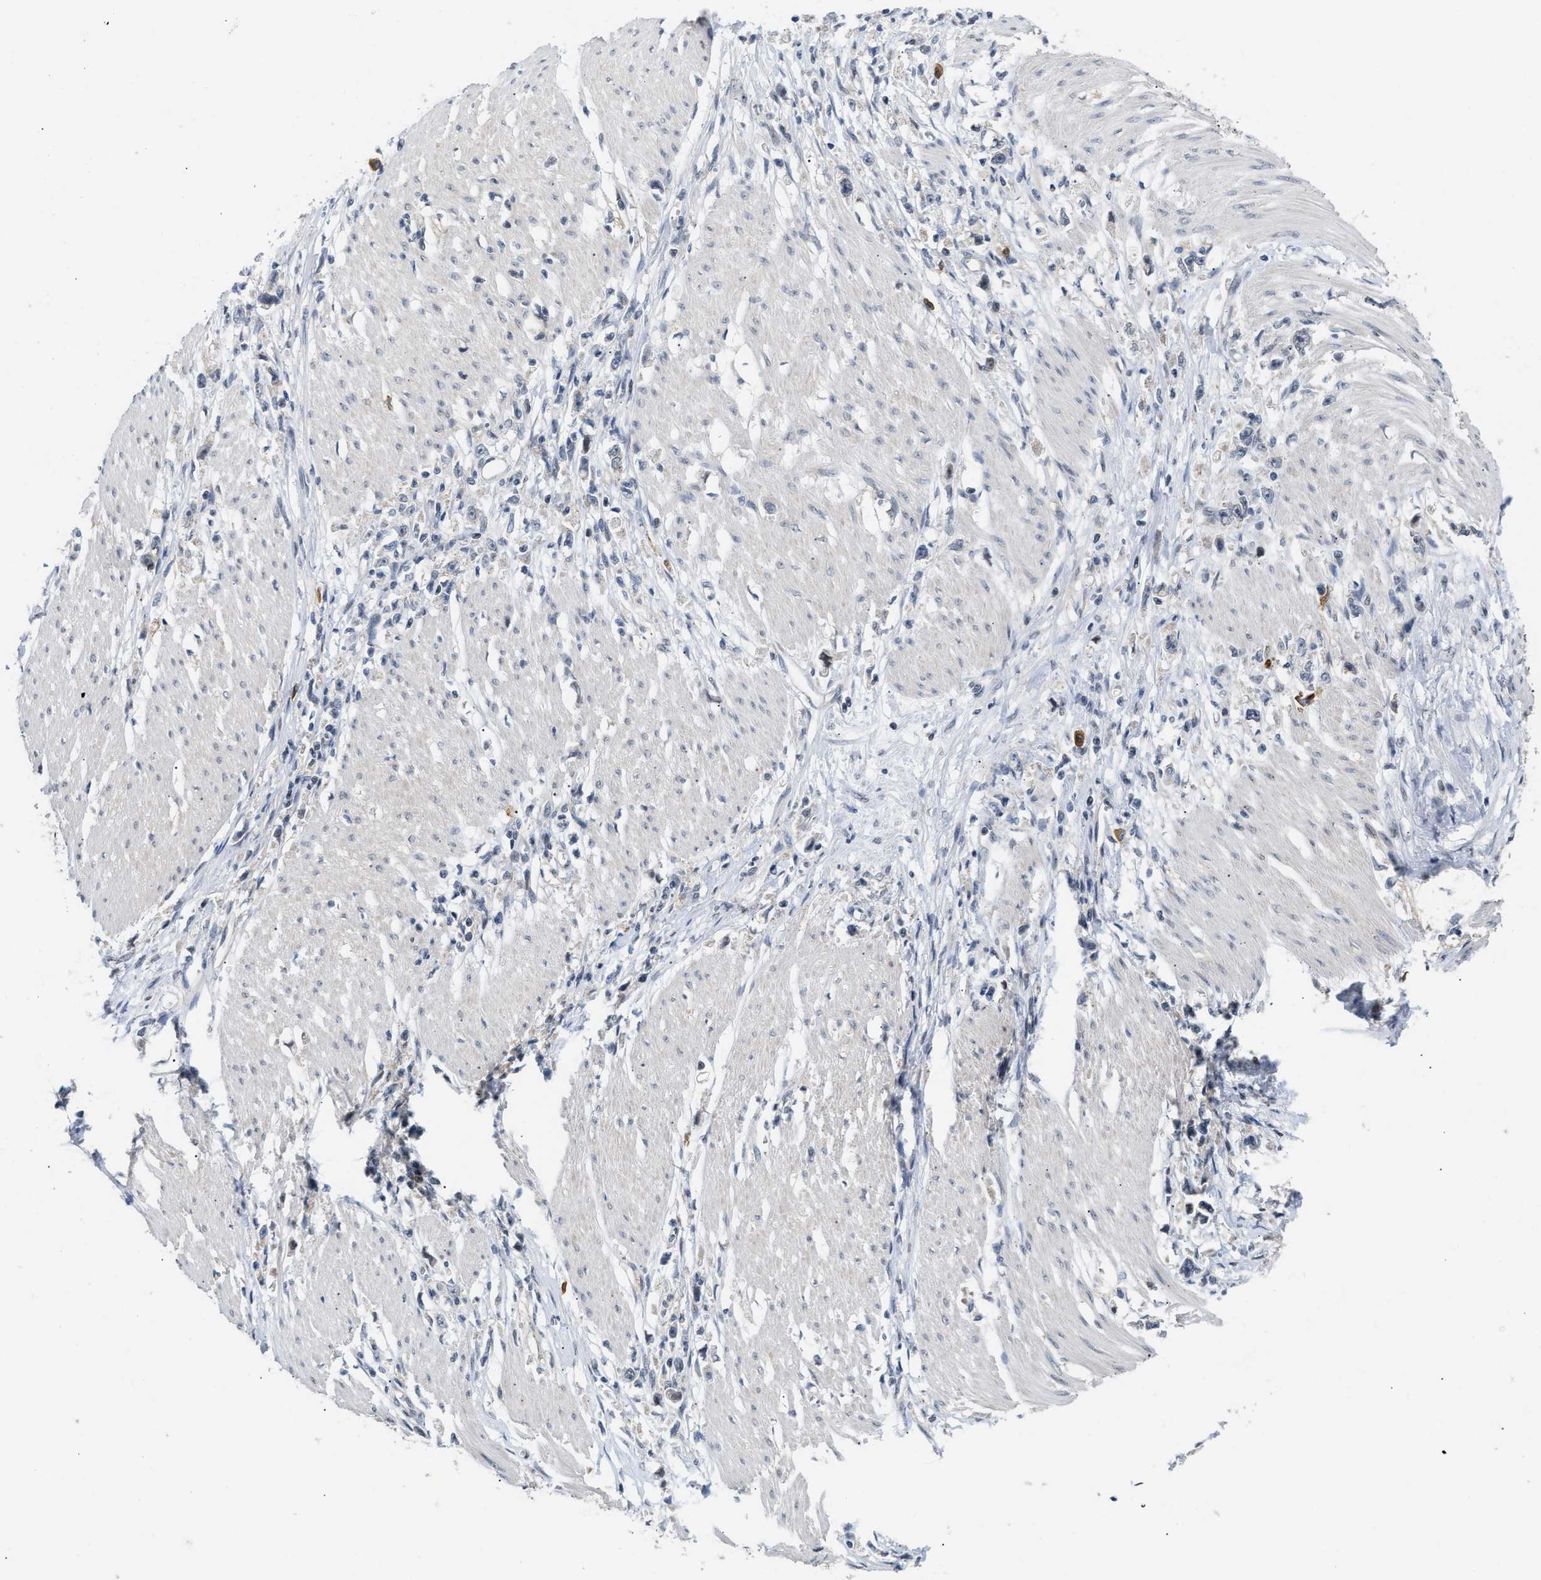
{"staining": {"intensity": "negative", "quantity": "none", "location": "none"}, "tissue": "stomach cancer", "cell_type": "Tumor cells", "image_type": "cancer", "snomed": [{"axis": "morphology", "description": "Adenocarcinoma, NOS"}, {"axis": "topography", "description": "Stomach"}], "caption": "High magnification brightfield microscopy of stomach cancer (adenocarcinoma) stained with DAB (3,3'-diaminobenzidine) (brown) and counterstained with hematoxylin (blue): tumor cells show no significant positivity. (DAB immunohistochemistry (IHC) with hematoxylin counter stain).", "gene": "TXNRD3", "patient": {"sex": "female", "age": 59}}